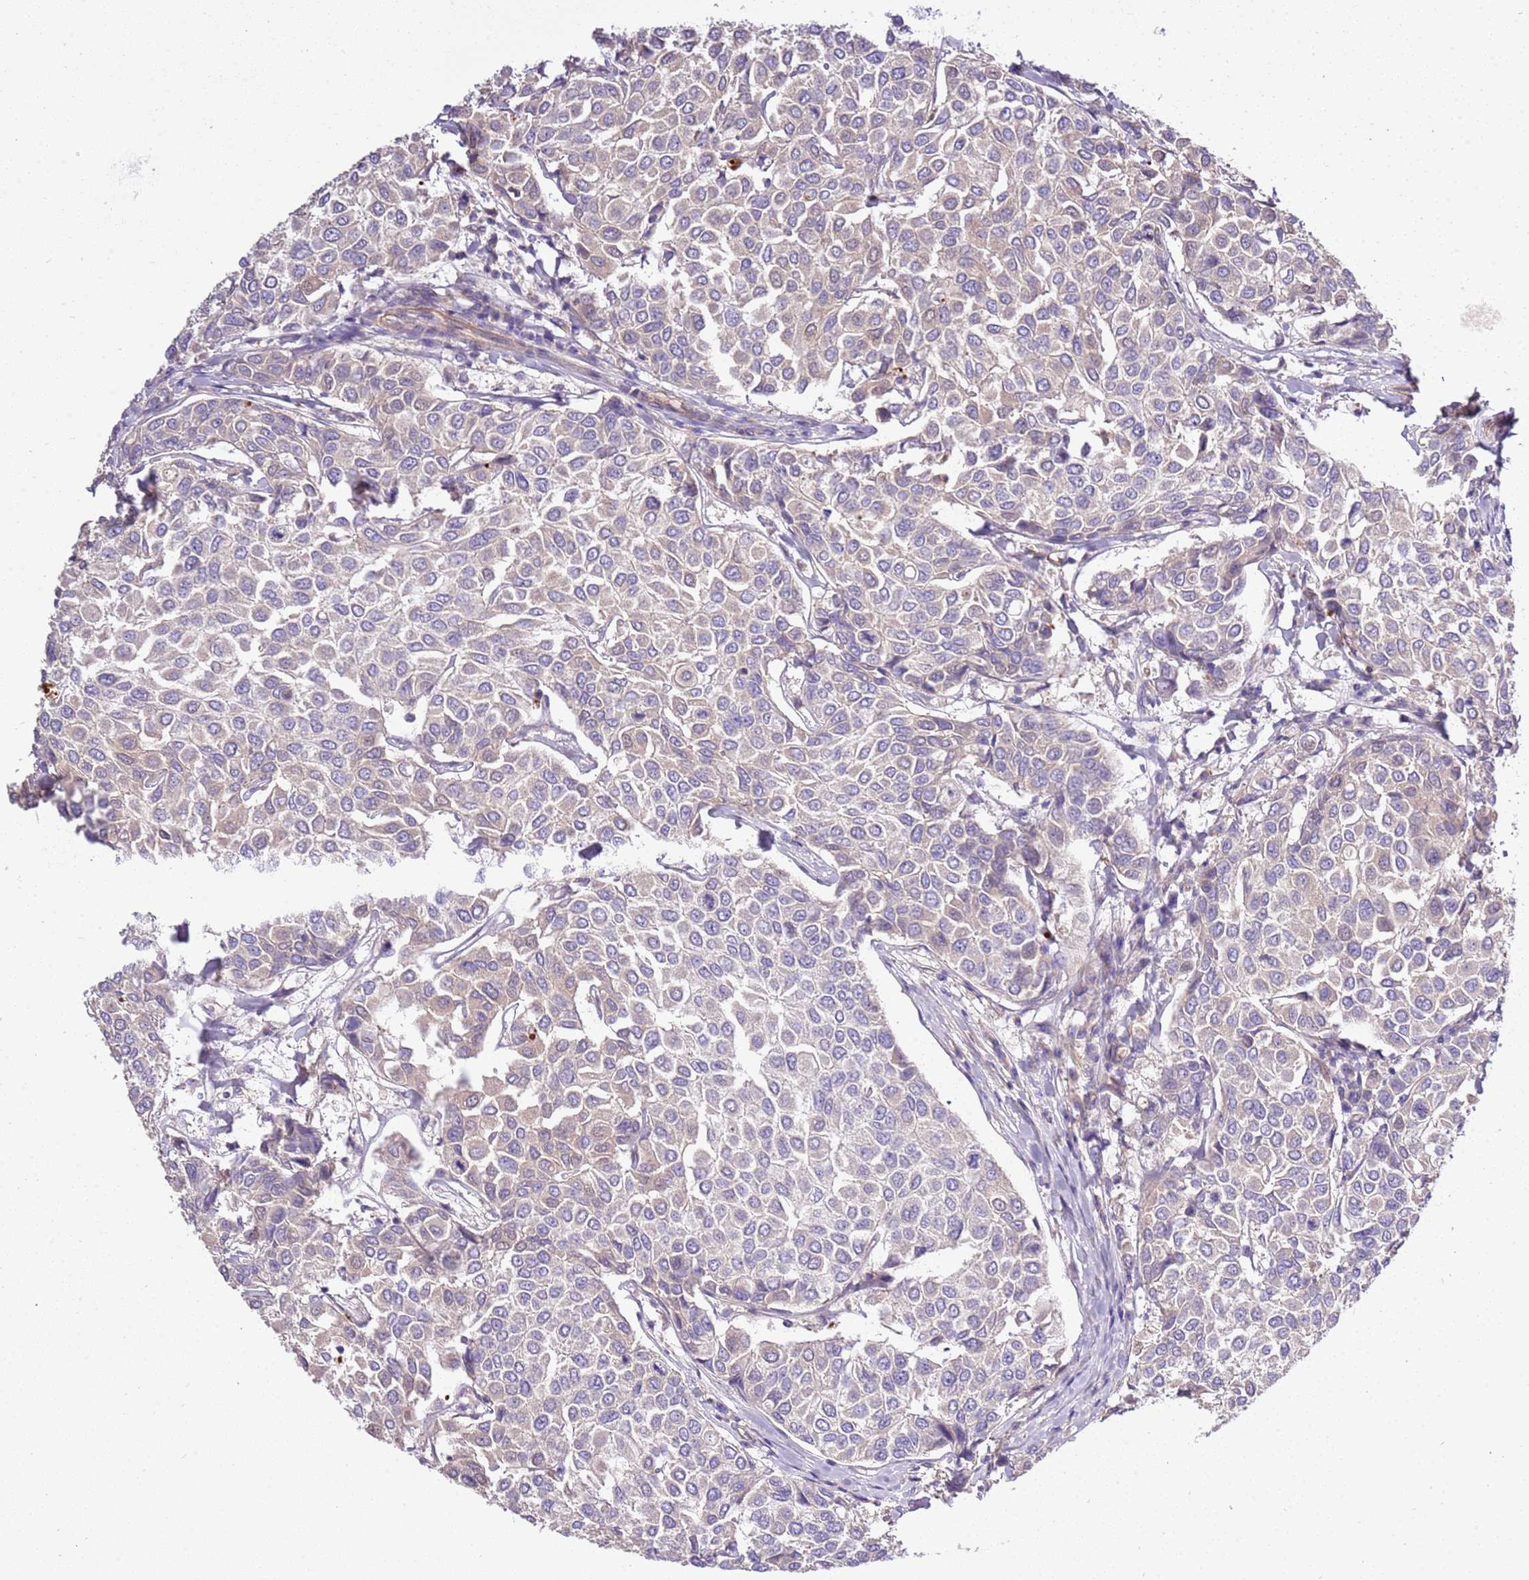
{"staining": {"intensity": "negative", "quantity": "none", "location": "none"}, "tissue": "breast cancer", "cell_type": "Tumor cells", "image_type": "cancer", "snomed": [{"axis": "morphology", "description": "Duct carcinoma"}, {"axis": "topography", "description": "Breast"}], "caption": "Intraductal carcinoma (breast) was stained to show a protein in brown. There is no significant staining in tumor cells.", "gene": "GNL1", "patient": {"sex": "female", "age": 55}}